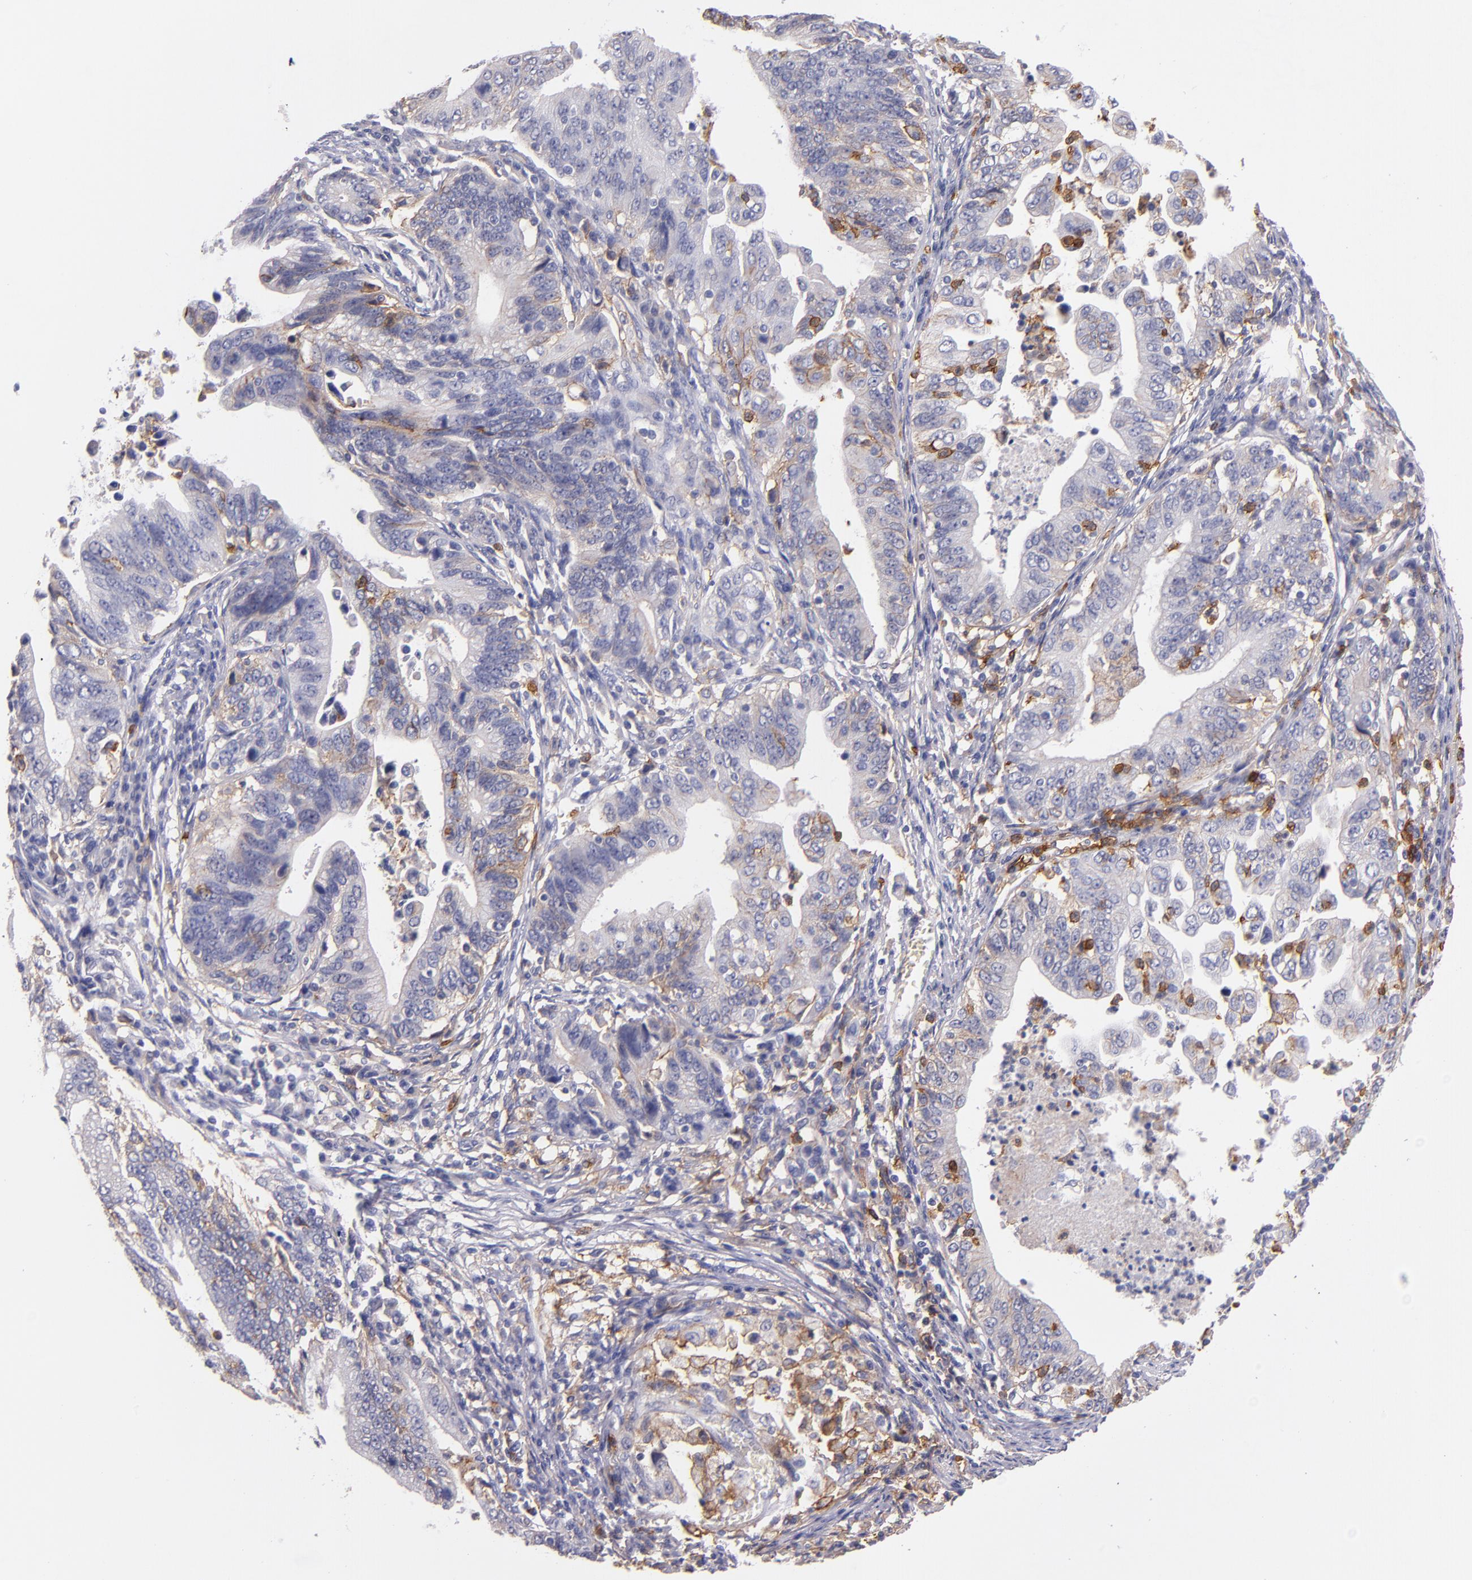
{"staining": {"intensity": "weak", "quantity": "<25%", "location": "cytoplasmic/membranous"}, "tissue": "stomach cancer", "cell_type": "Tumor cells", "image_type": "cancer", "snomed": [{"axis": "morphology", "description": "Adenocarcinoma, NOS"}, {"axis": "topography", "description": "Stomach, upper"}], "caption": "IHC image of adenocarcinoma (stomach) stained for a protein (brown), which displays no expression in tumor cells.", "gene": "C5AR1", "patient": {"sex": "female", "age": 50}}